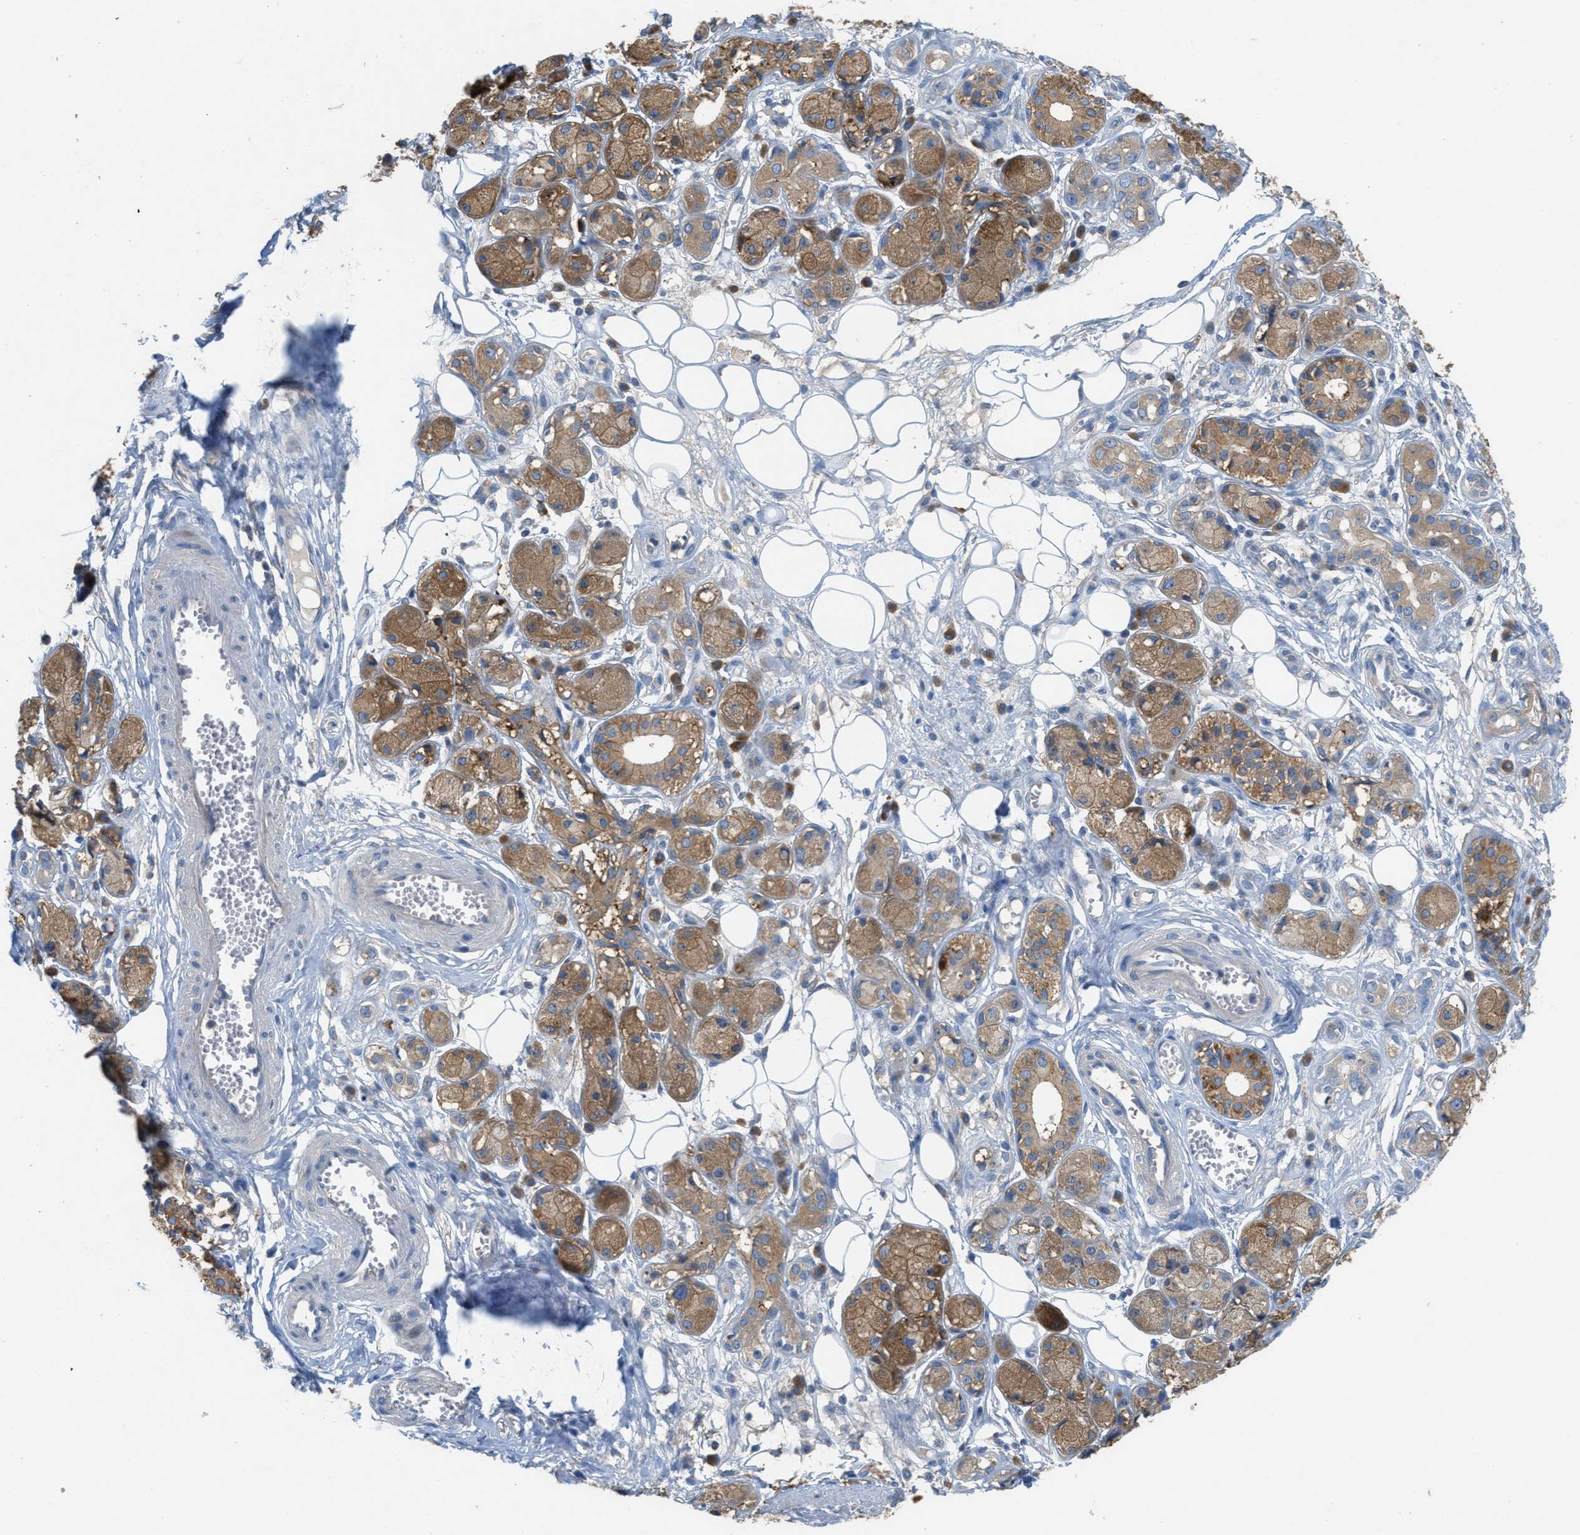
{"staining": {"intensity": "negative", "quantity": "none", "location": "none"}, "tissue": "adipose tissue", "cell_type": "Adipocytes", "image_type": "normal", "snomed": [{"axis": "morphology", "description": "Normal tissue, NOS"}, {"axis": "morphology", "description": "Inflammation, NOS"}, {"axis": "topography", "description": "Salivary gland"}, {"axis": "topography", "description": "Peripheral nerve tissue"}], "caption": "Immunohistochemistry (IHC) photomicrograph of normal human adipose tissue stained for a protein (brown), which reveals no positivity in adipocytes.", "gene": "UBA5", "patient": {"sex": "female", "age": 75}}